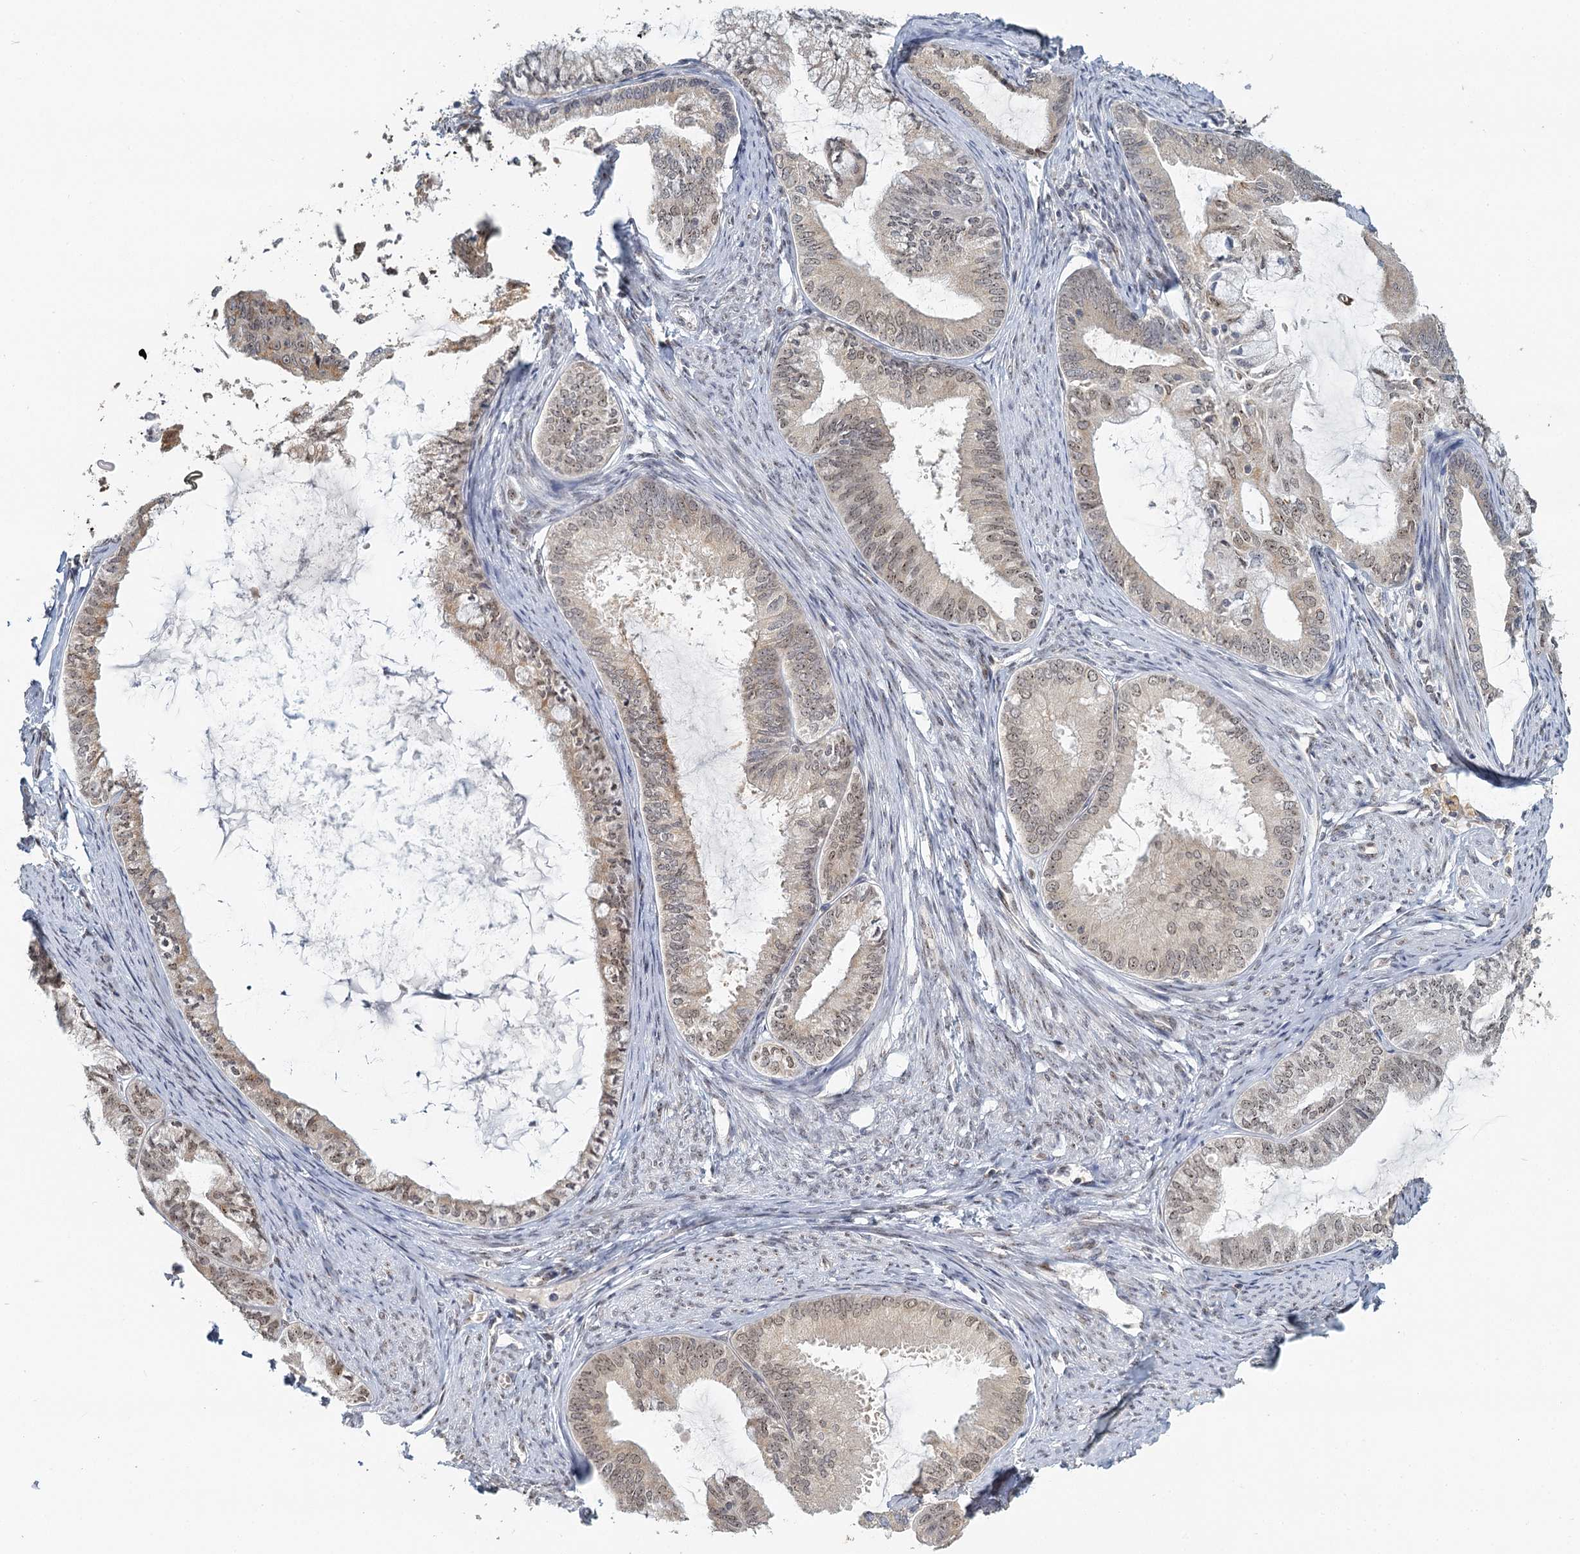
{"staining": {"intensity": "weak", "quantity": "<25%", "location": "nuclear"}, "tissue": "endometrial cancer", "cell_type": "Tumor cells", "image_type": "cancer", "snomed": [{"axis": "morphology", "description": "Adenocarcinoma, NOS"}, {"axis": "topography", "description": "Endometrium"}], "caption": "Immunohistochemical staining of human endometrial cancer (adenocarcinoma) shows no significant staining in tumor cells.", "gene": "TREX1", "patient": {"sex": "female", "age": 86}}